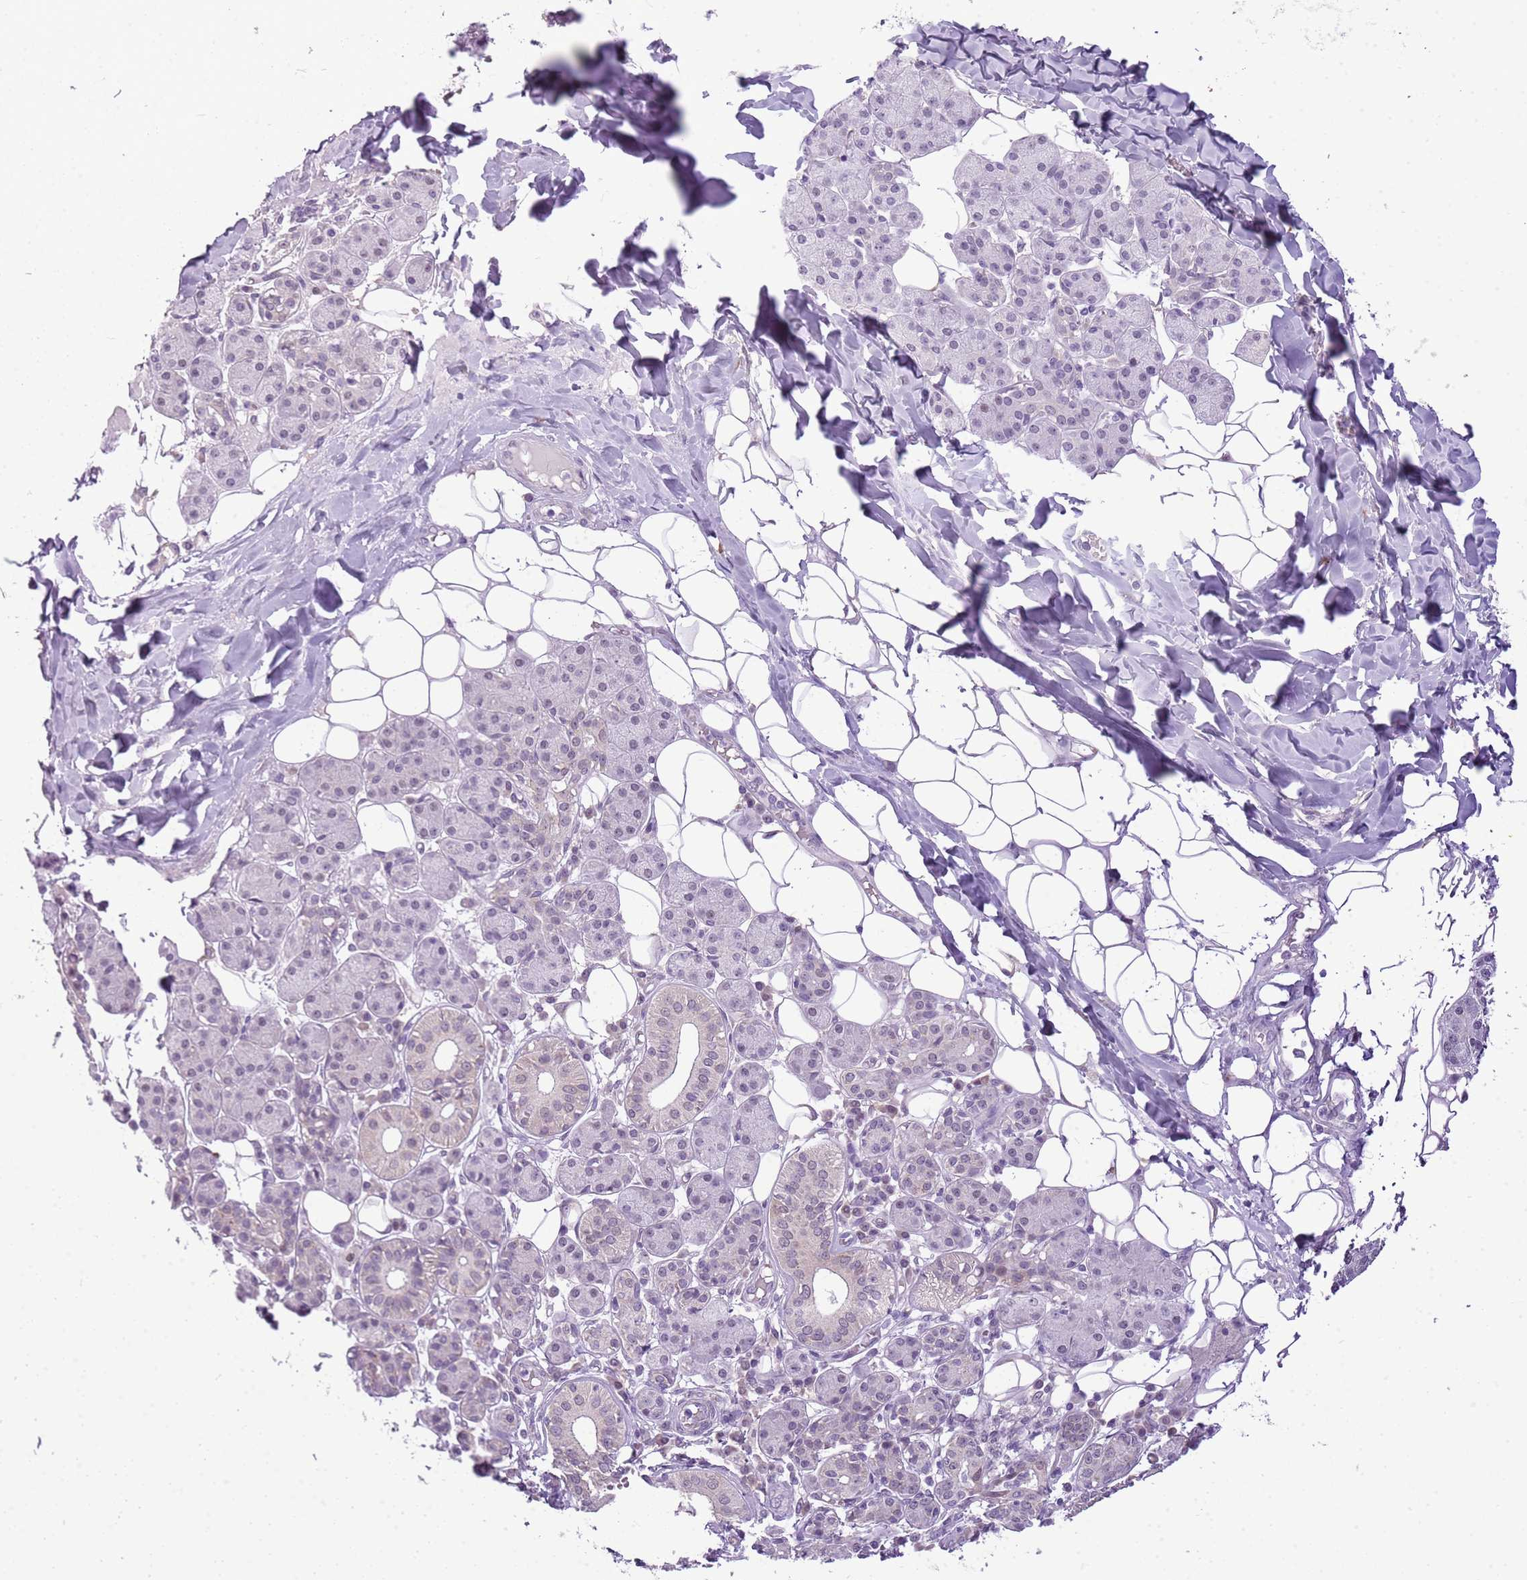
{"staining": {"intensity": "negative", "quantity": "none", "location": "none"}, "tissue": "salivary gland", "cell_type": "Glandular cells", "image_type": "normal", "snomed": [{"axis": "morphology", "description": "Normal tissue, NOS"}, {"axis": "topography", "description": "Salivary gland"}], "caption": "Protein analysis of normal salivary gland exhibits no significant staining in glandular cells.", "gene": "FAM120C", "patient": {"sex": "female", "age": 33}}